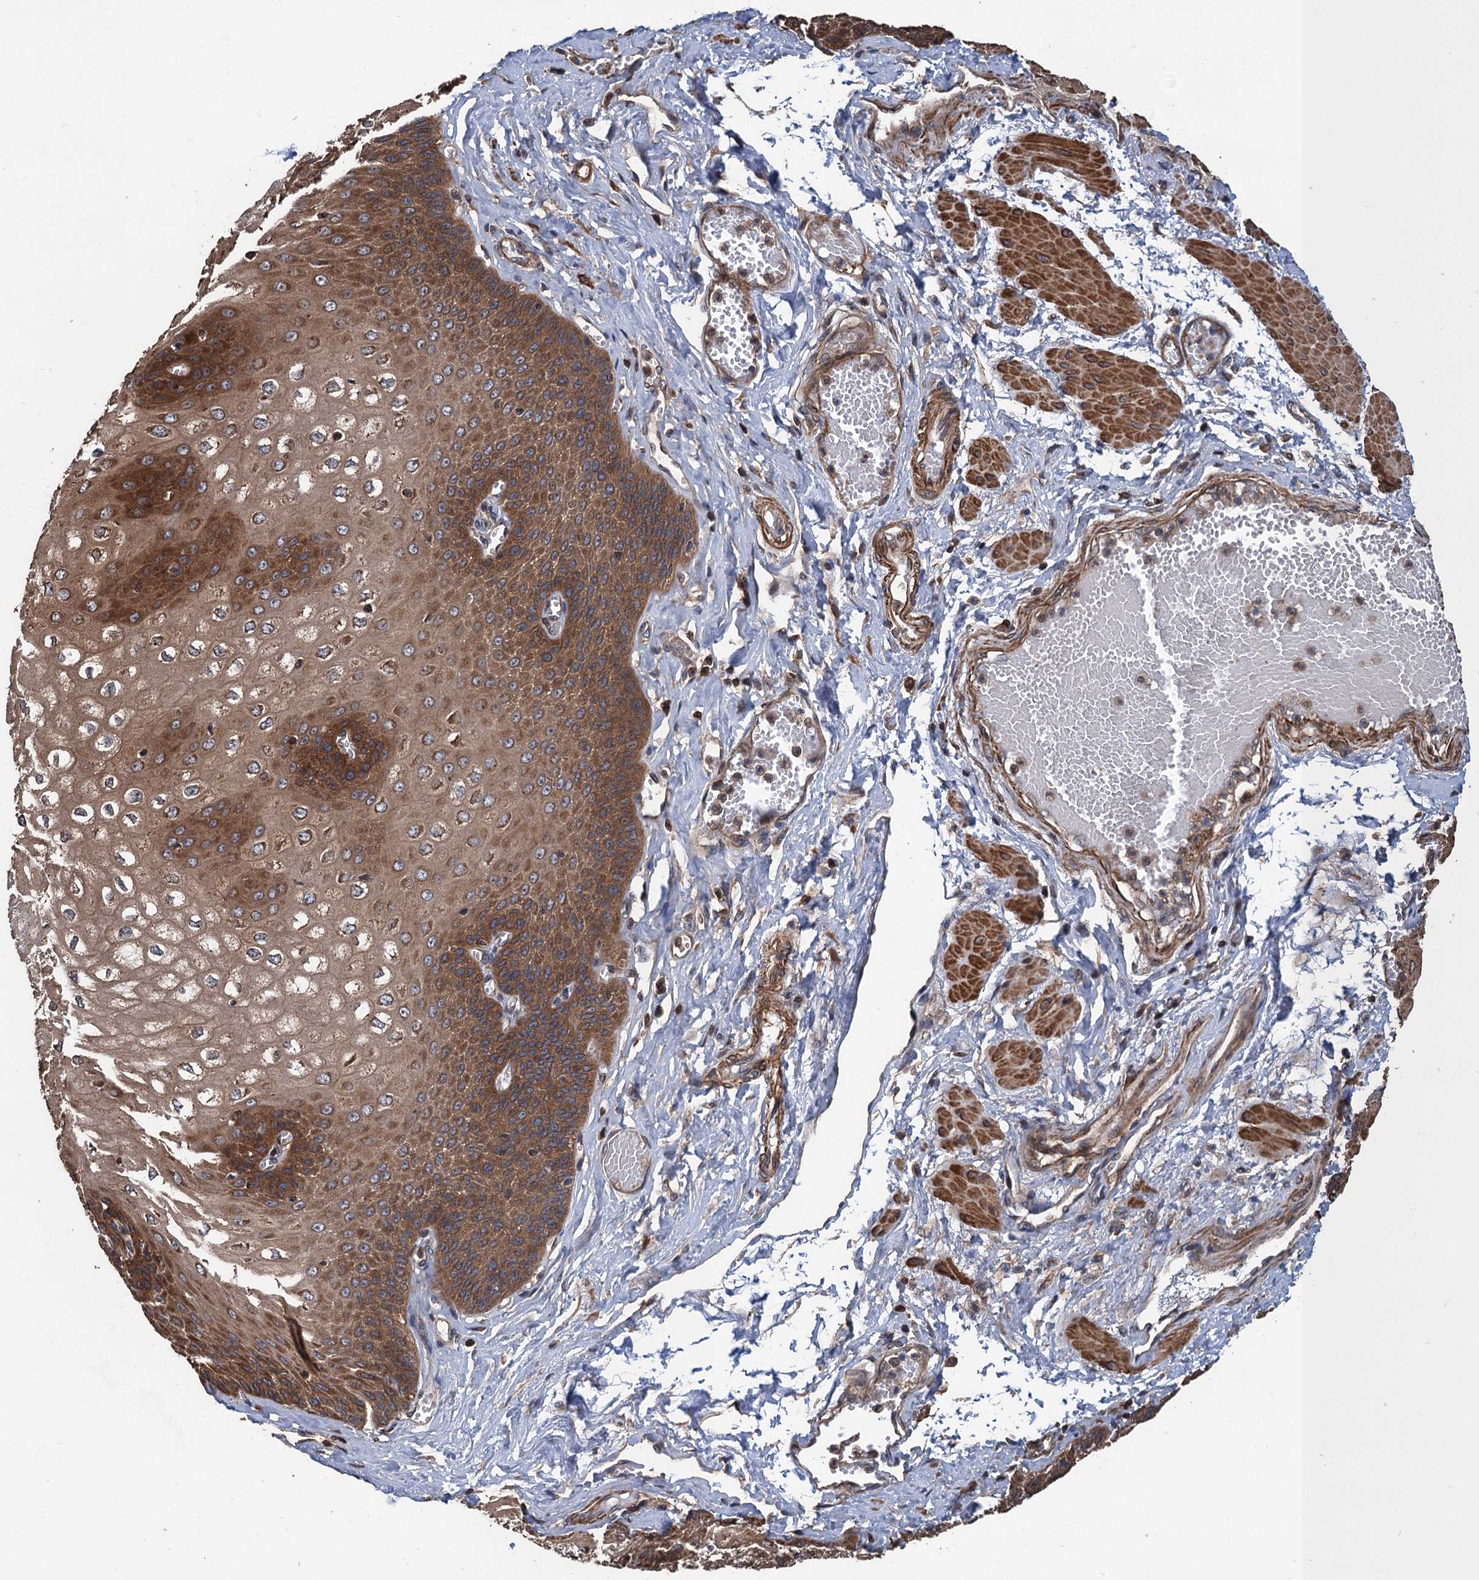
{"staining": {"intensity": "strong", "quantity": ">75%", "location": "cytoplasmic/membranous"}, "tissue": "esophagus", "cell_type": "Squamous epithelial cells", "image_type": "normal", "snomed": [{"axis": "morphology", "description": "Normal tissue, NOS"}, {"axis": "topography", "description": "Esophagus"}], "caption": "Strong cytoplasmic/membranous protein staining is present in about >75% of squamous epithelial cells in esophagus. The staining was performed using DAB to visualize the protein expression in brown, while the nuclei were stained in blue with hematoxylin (Magnification: 20x).", "gene": "PPP4R1", "patient": {"sex": "male", "age": 60}}